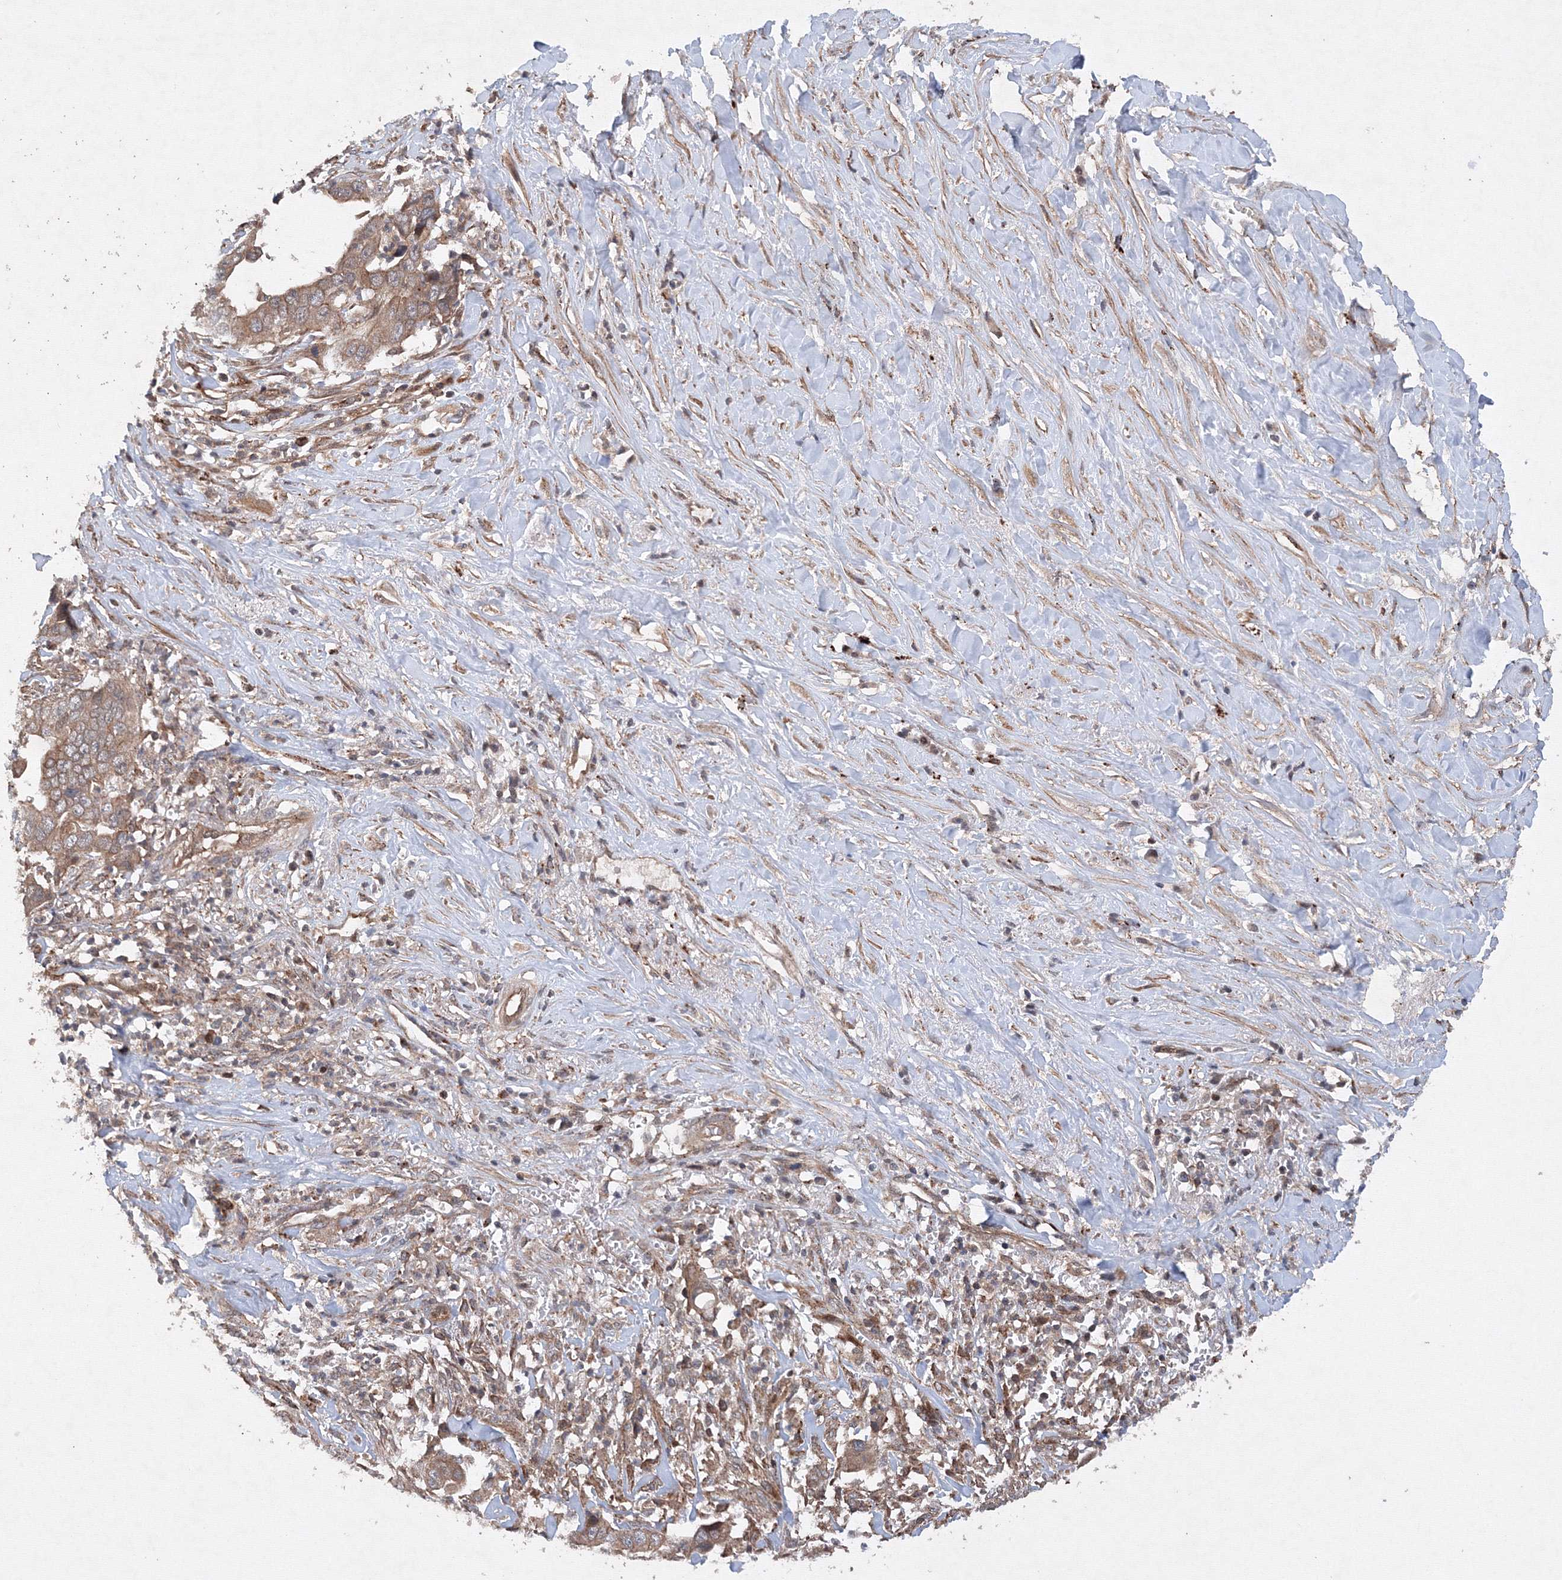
{"staining": {"intensity": "moderate", "quantity": ">75%", "location": "cytoplasmic/membranous"}, "tissue": "liver cancer", "cell_type": "Tumor cells", "image_type": "cancer", "snomed": [{"axis": "morphology", "description": "Cholangiocarcinoma"}, {"axis": "topography", "description": "Liver"}], "caption": "IHC histopathology image of neoplastic tissue: liver cancer stained using immunohistochemistry (IHC) exhibits medium levels of moderate protein expression localized specifically in the cytoplasmic/membranous of tumor cells, appearing as a cytoplasmic/membranous brown color.", "gene": "DCTD", "patient": {"sex": "female", "age": 79}}